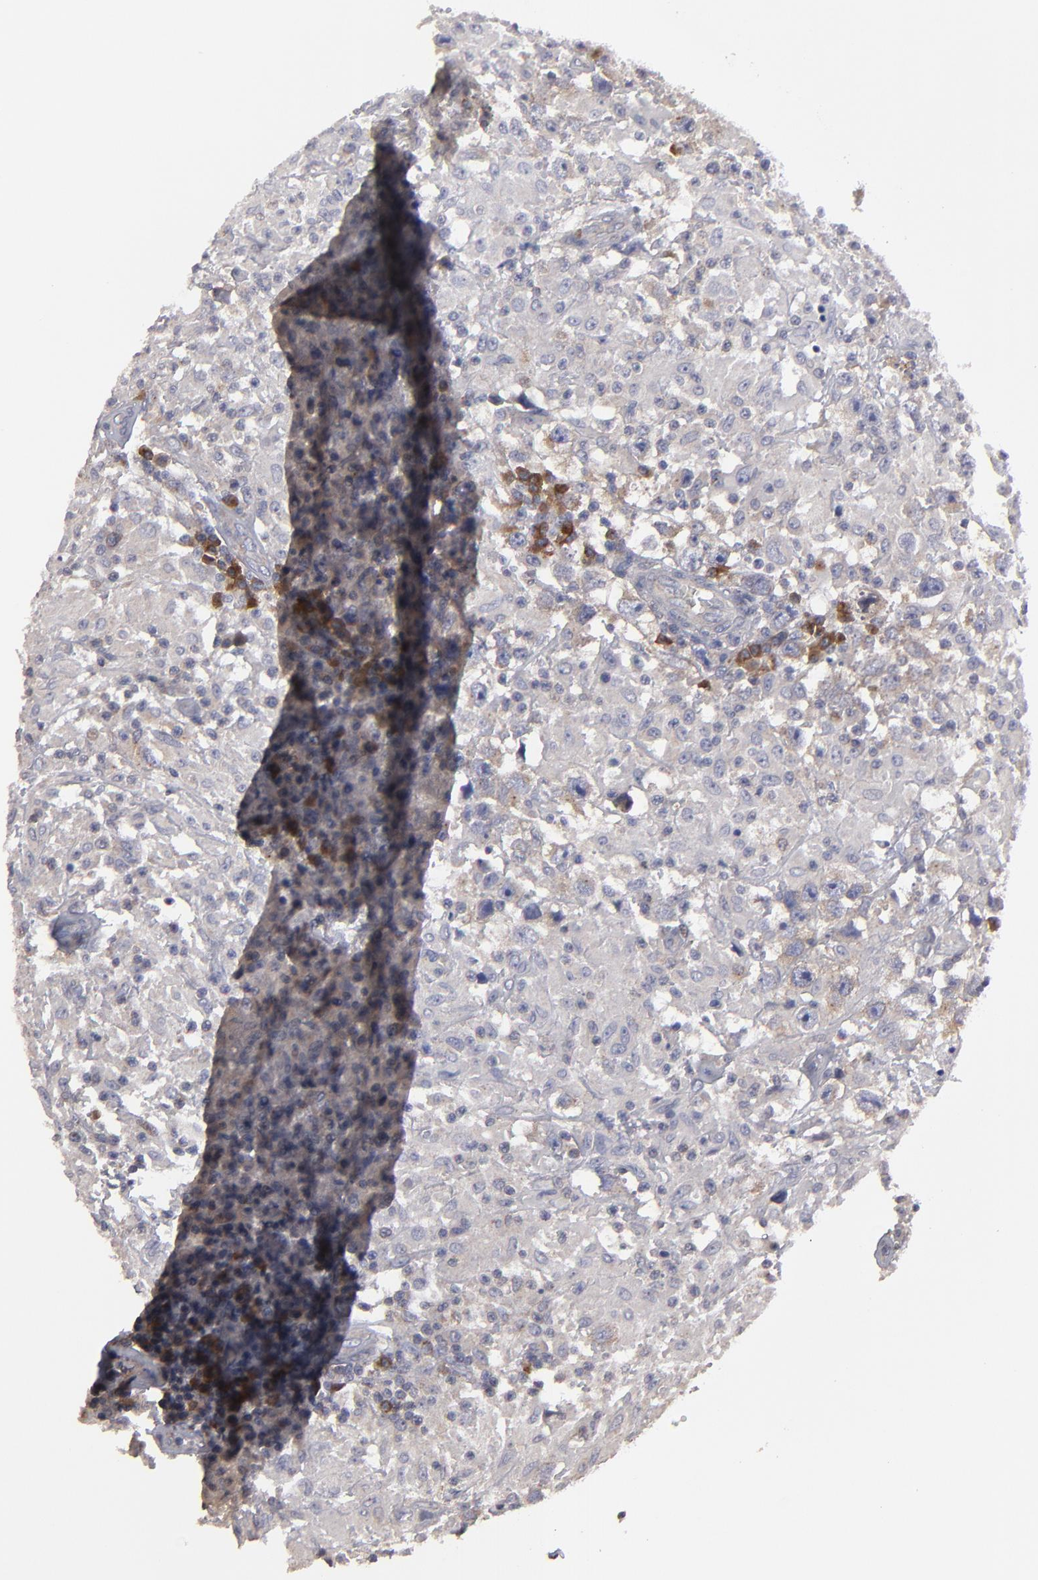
{"staining": {"intensity": "weak", "quantity": "<25%", "location": "cytoplasmic/membranous"}, "tissue": "testis cancer", "cell_type": "Tumor cells", "image_type": "cancer", "snomed": [{"axis": "morphology", "description": "Seminoma, NOS"}, {"axis": "topography", "description": "Testis"}], "caption": "Immunohistochemical staining of testis cancer exhibits no significant expression in tumor cells.", "gene": "CEP97", "patient": {"sex": "male", "age": 34}}